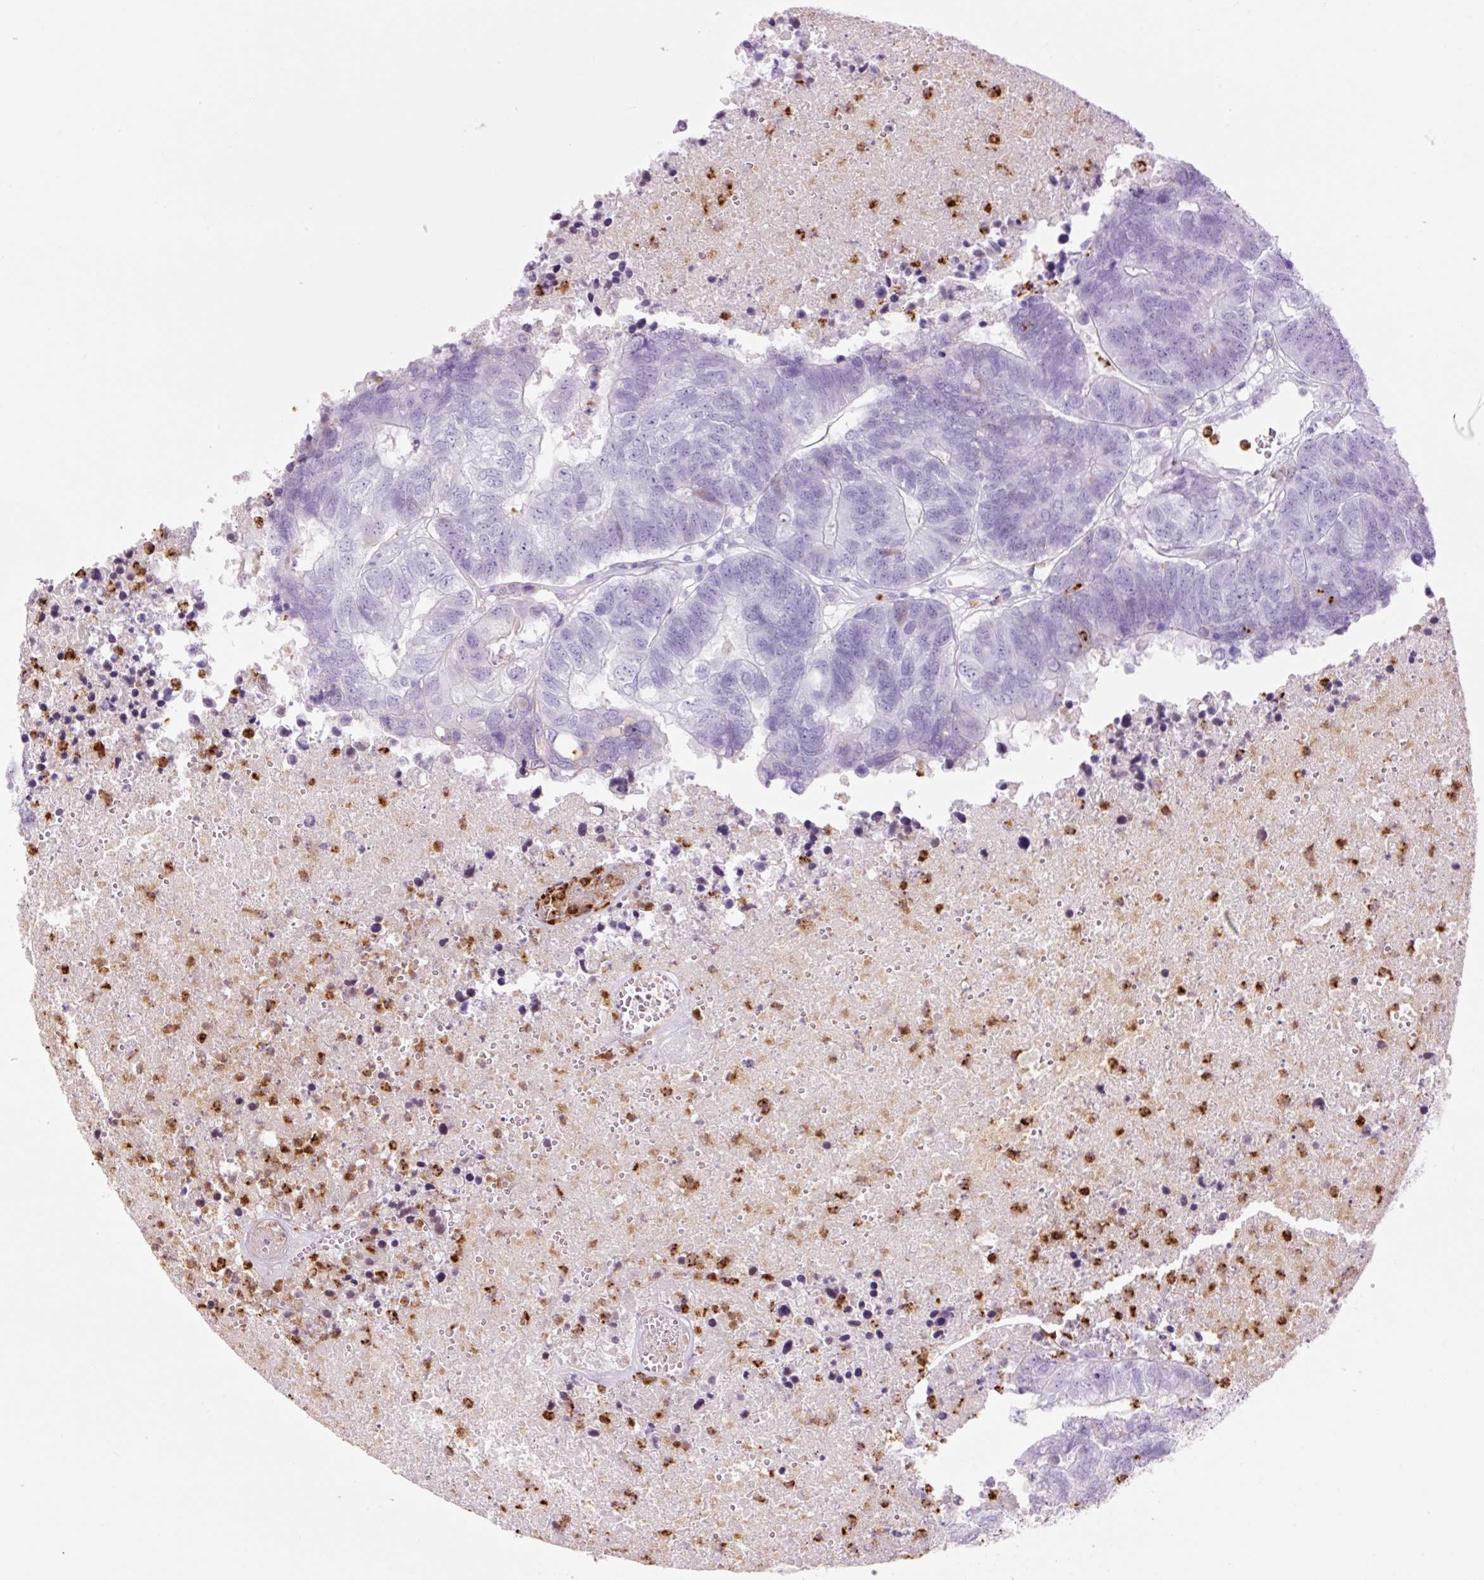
{"staining": {"intensity": "negative", "quantity": "none", "location": "none"}, "tissue": "colorectal cancer", "cell_type": "Tumor cells", "image_type": "cancer", "snomed": [{"axis": "morphology", "description": "Adenocarcinoma, NOS"}, {"axis": "topography", "description": "Colon"}], "caption": "IHC of colorectal adenocarcinoma exhibits no positivity in tumor cells.", "gene": "LYZ", "patient": {"sex": "female", "age": 48}}